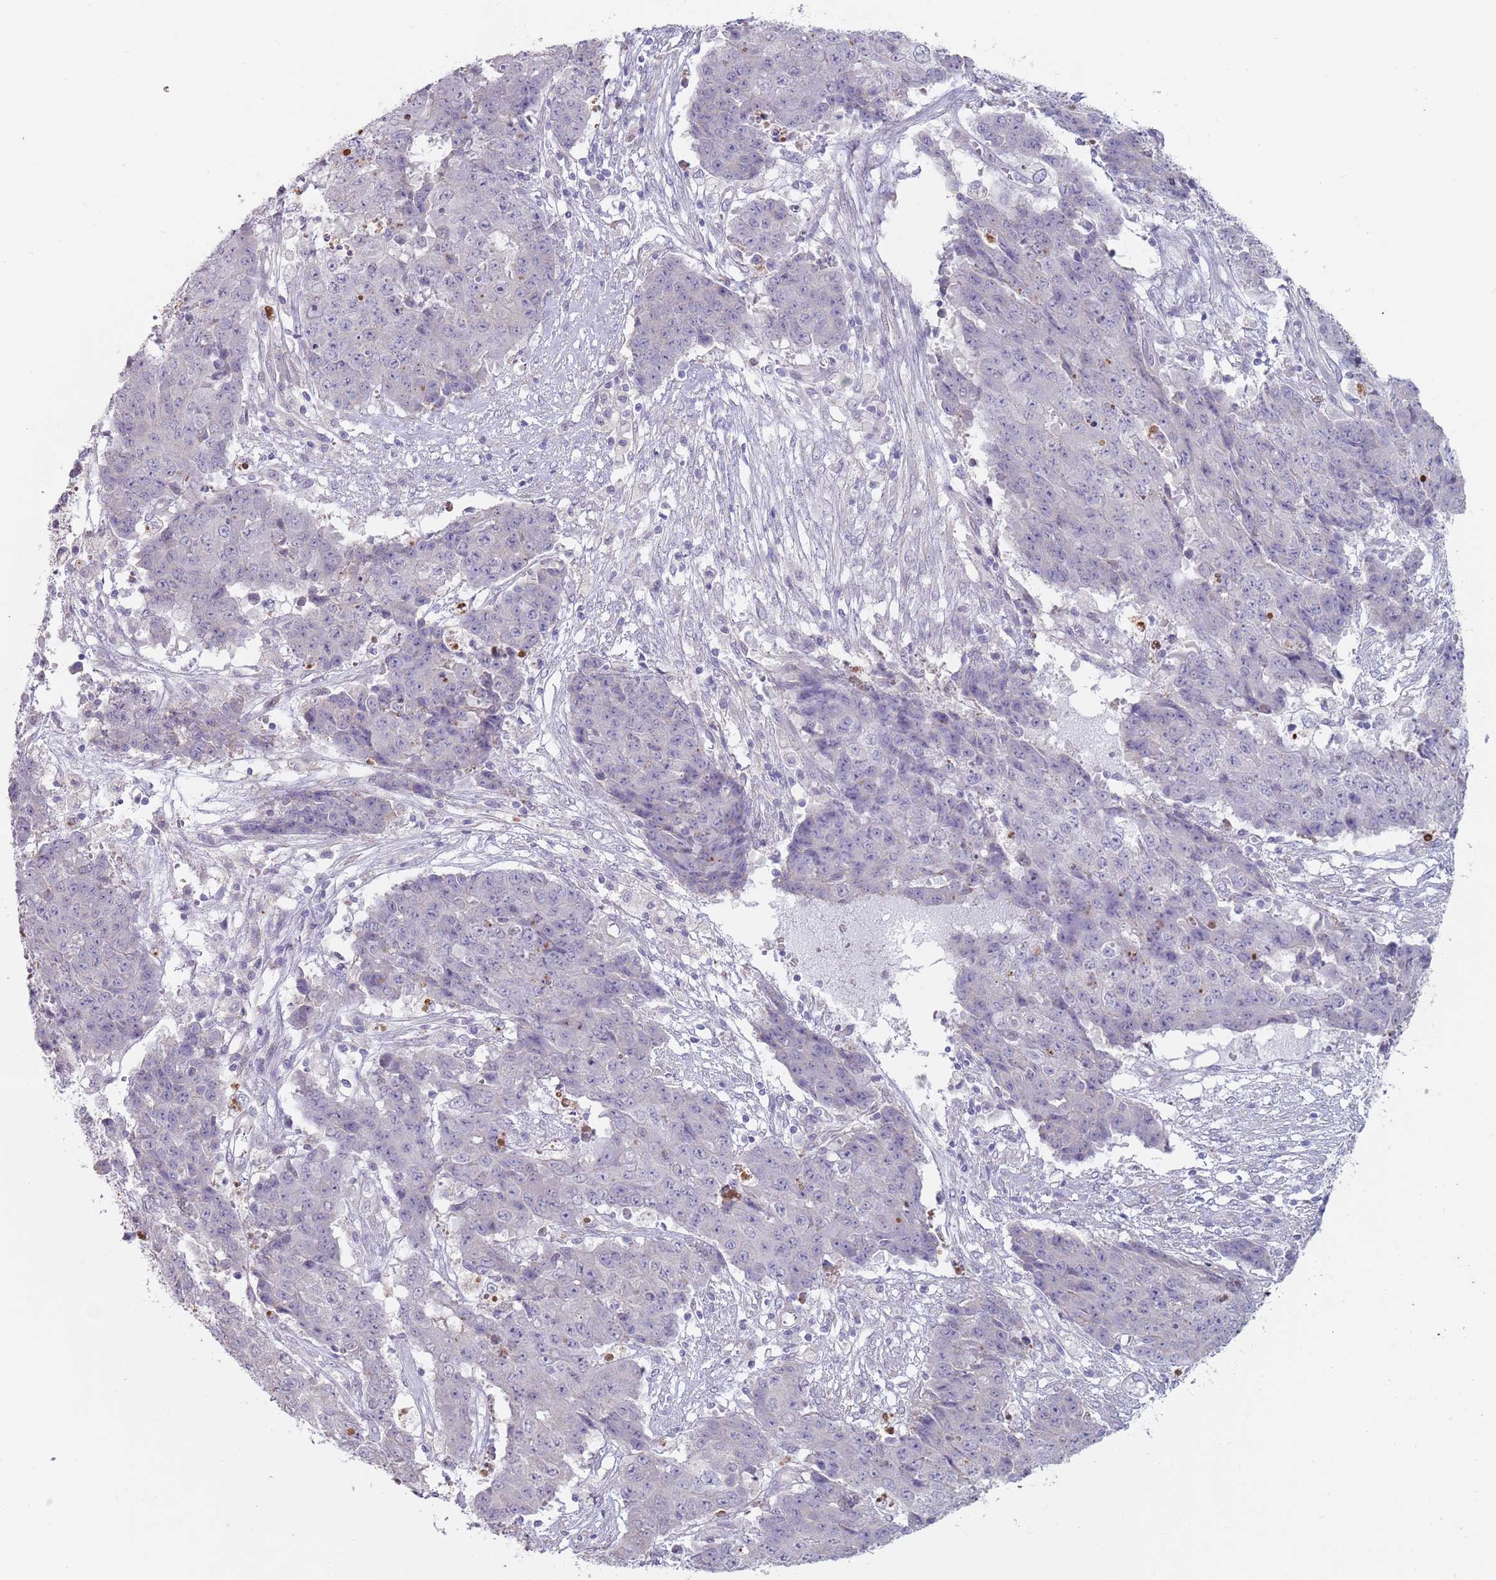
{"staining": {"intensity": "negative", "quantity": "none", "location": "none"}, "tissue": "ovarian cancer", "cell_type": "Tumor cells", "image_type": "cancer", "snomed": [{"axis": "morphology", "description": "Carcinoma, endometroid"}, {"axis": "topography", "description": "Ovary"}], "caption": "Immunohistochemical staining of endometroid carcinoma (ovarian) displays no significant staining in tumor cells.", "gene": "DXO", "patient": {"sex": "female", "age": 42}}